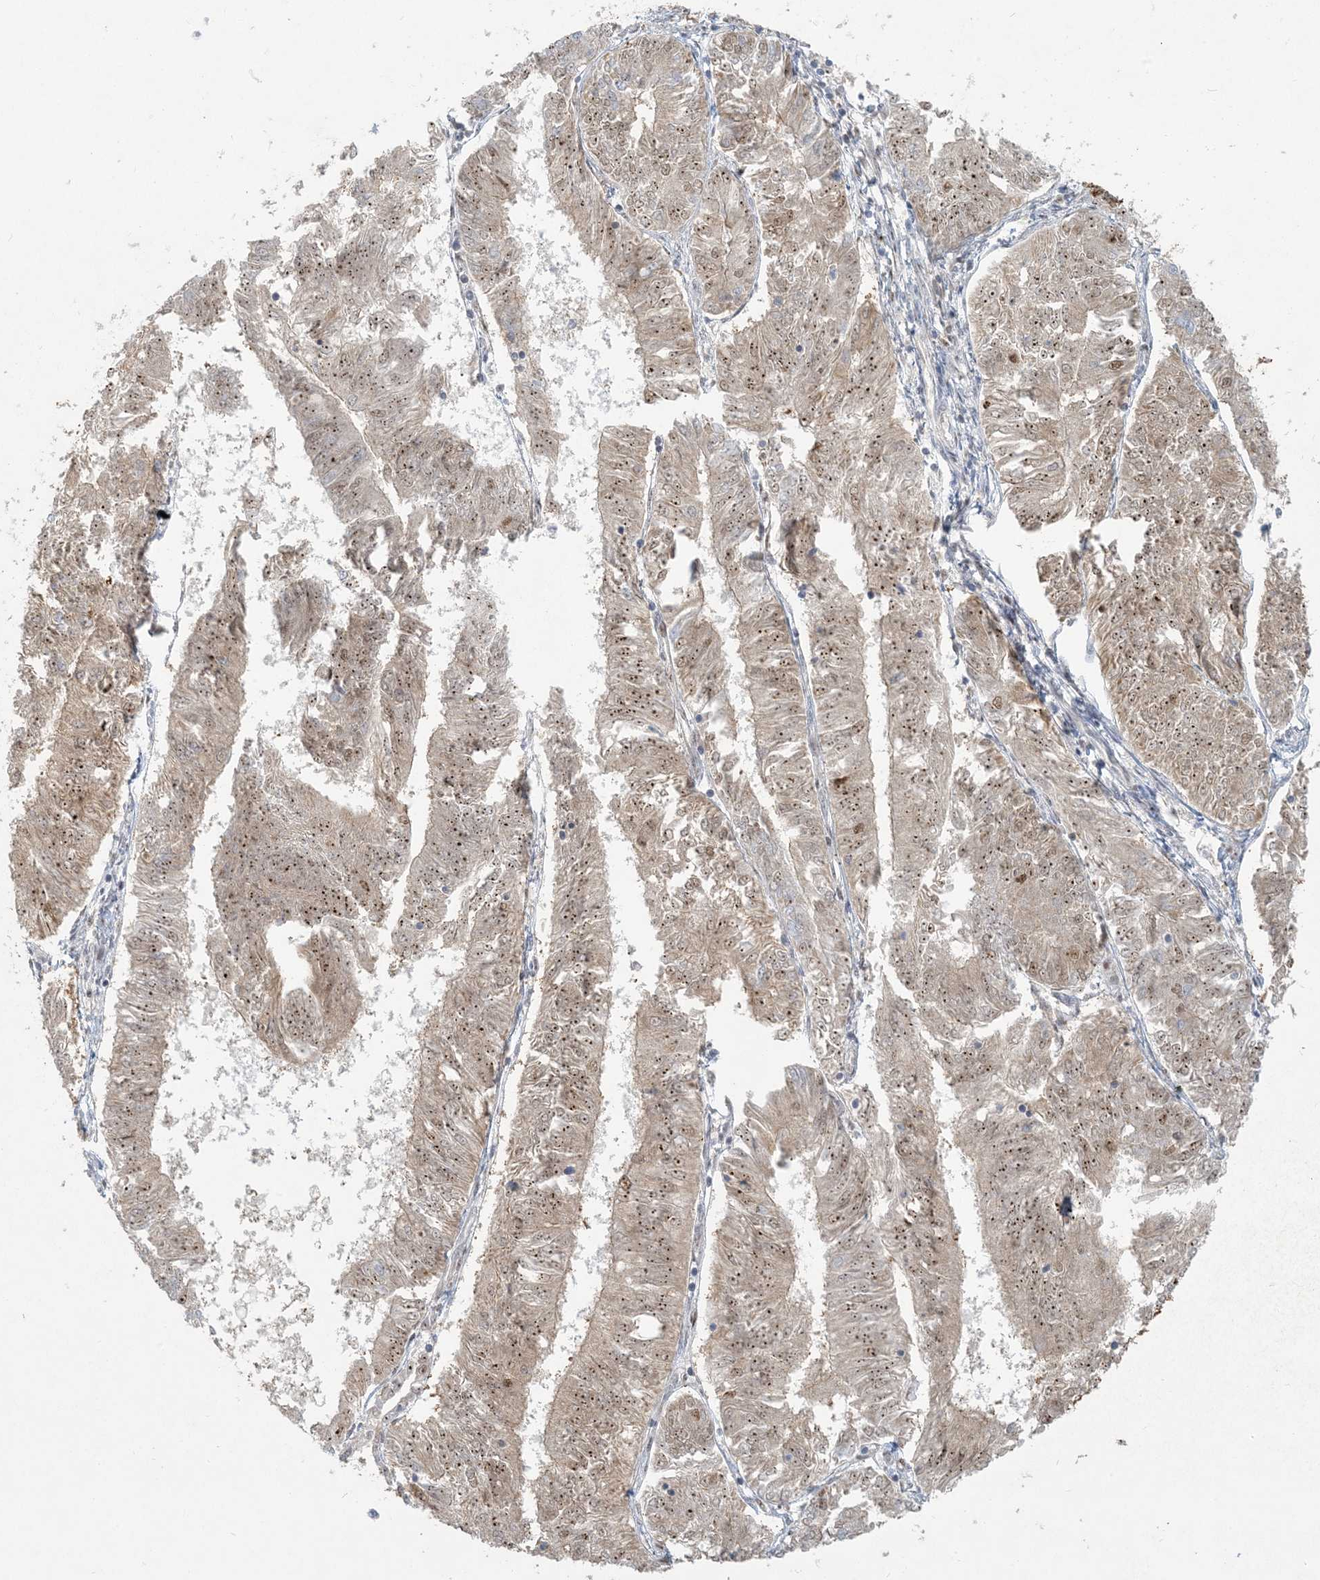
{"staining": {"intensity": "weak", "quantity": "25%-75%", "location": "cytoplasmic/membranous,nuclear"}, "tissue": "endometrial cancer", "cell_type": "Tumor cells", "image_type": "cancer", "snomed": [{"axis": "morphology", "description": "Adenocarcinoma, NOS"}, {"axis": "topography", "description": "Endometrium"}], "caption": "Endometrial cancer (adenocarcinoma) stained for a protein (brown) displays weak cytoplasmic/membranous and nuclear positive staining in about 25%-75% of tumor cells.", "gene": "BCORL1", "patient": {"sex": "female", "age": 58}}